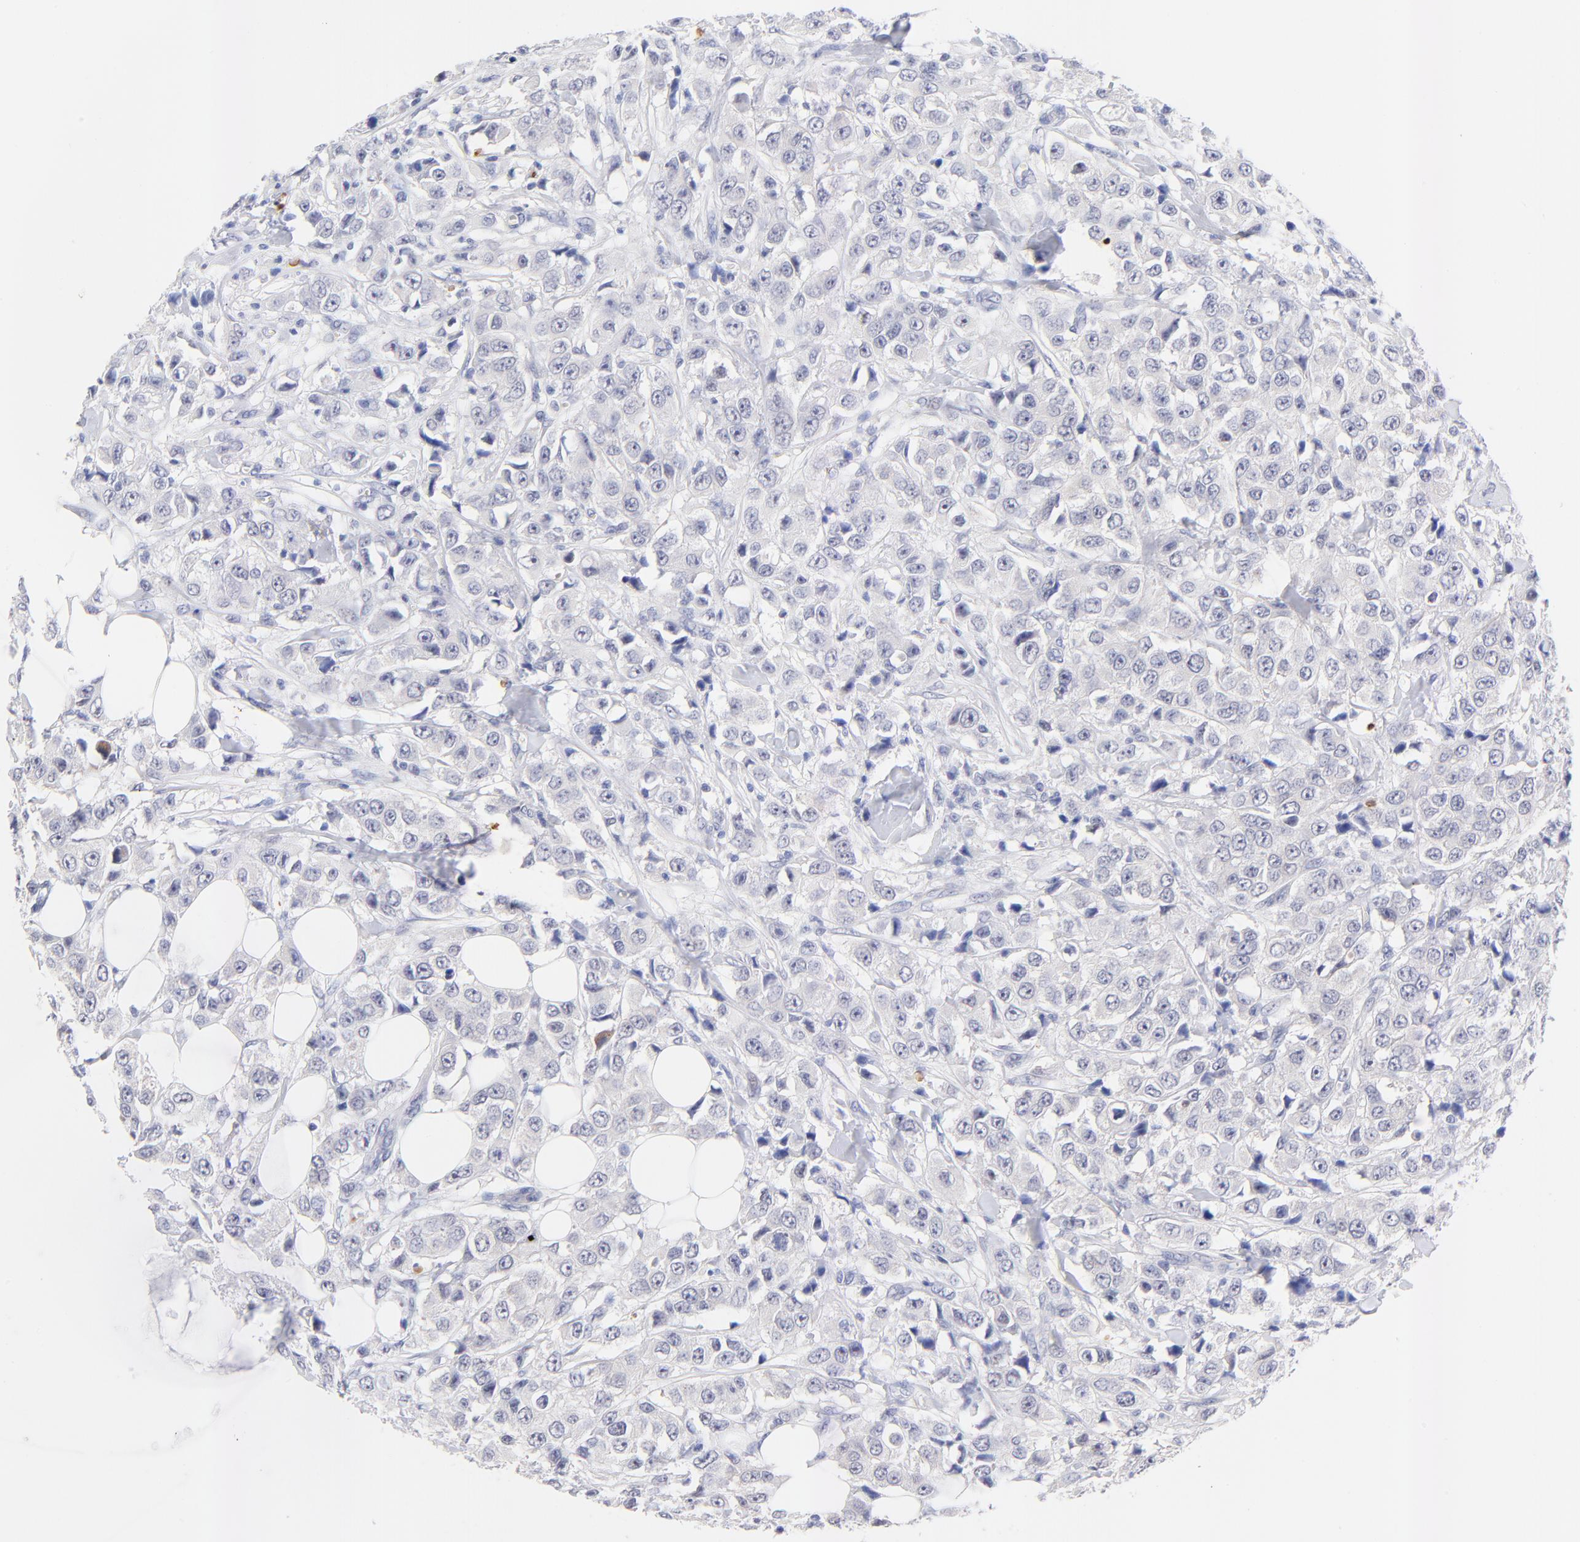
{"staining": {"intensity": "negative", "quantity": "none", "location": "none"}, "tissue": "breast cancer", "cell_type": "Tumor cells", "image_type": "cancer", "snomed": [{"axis": "morphology", "description": "Duct carcinoma"}, {"axis": "topography", "description": "Breast"}], "caption": "This is an immunohistochemistry (IHC) photomicrograph of breast invasive ductal carcinoma. There is no staining in tumor cells.", "gene": "FAM117B", "patient": {"sex": "female", "age": 58}}